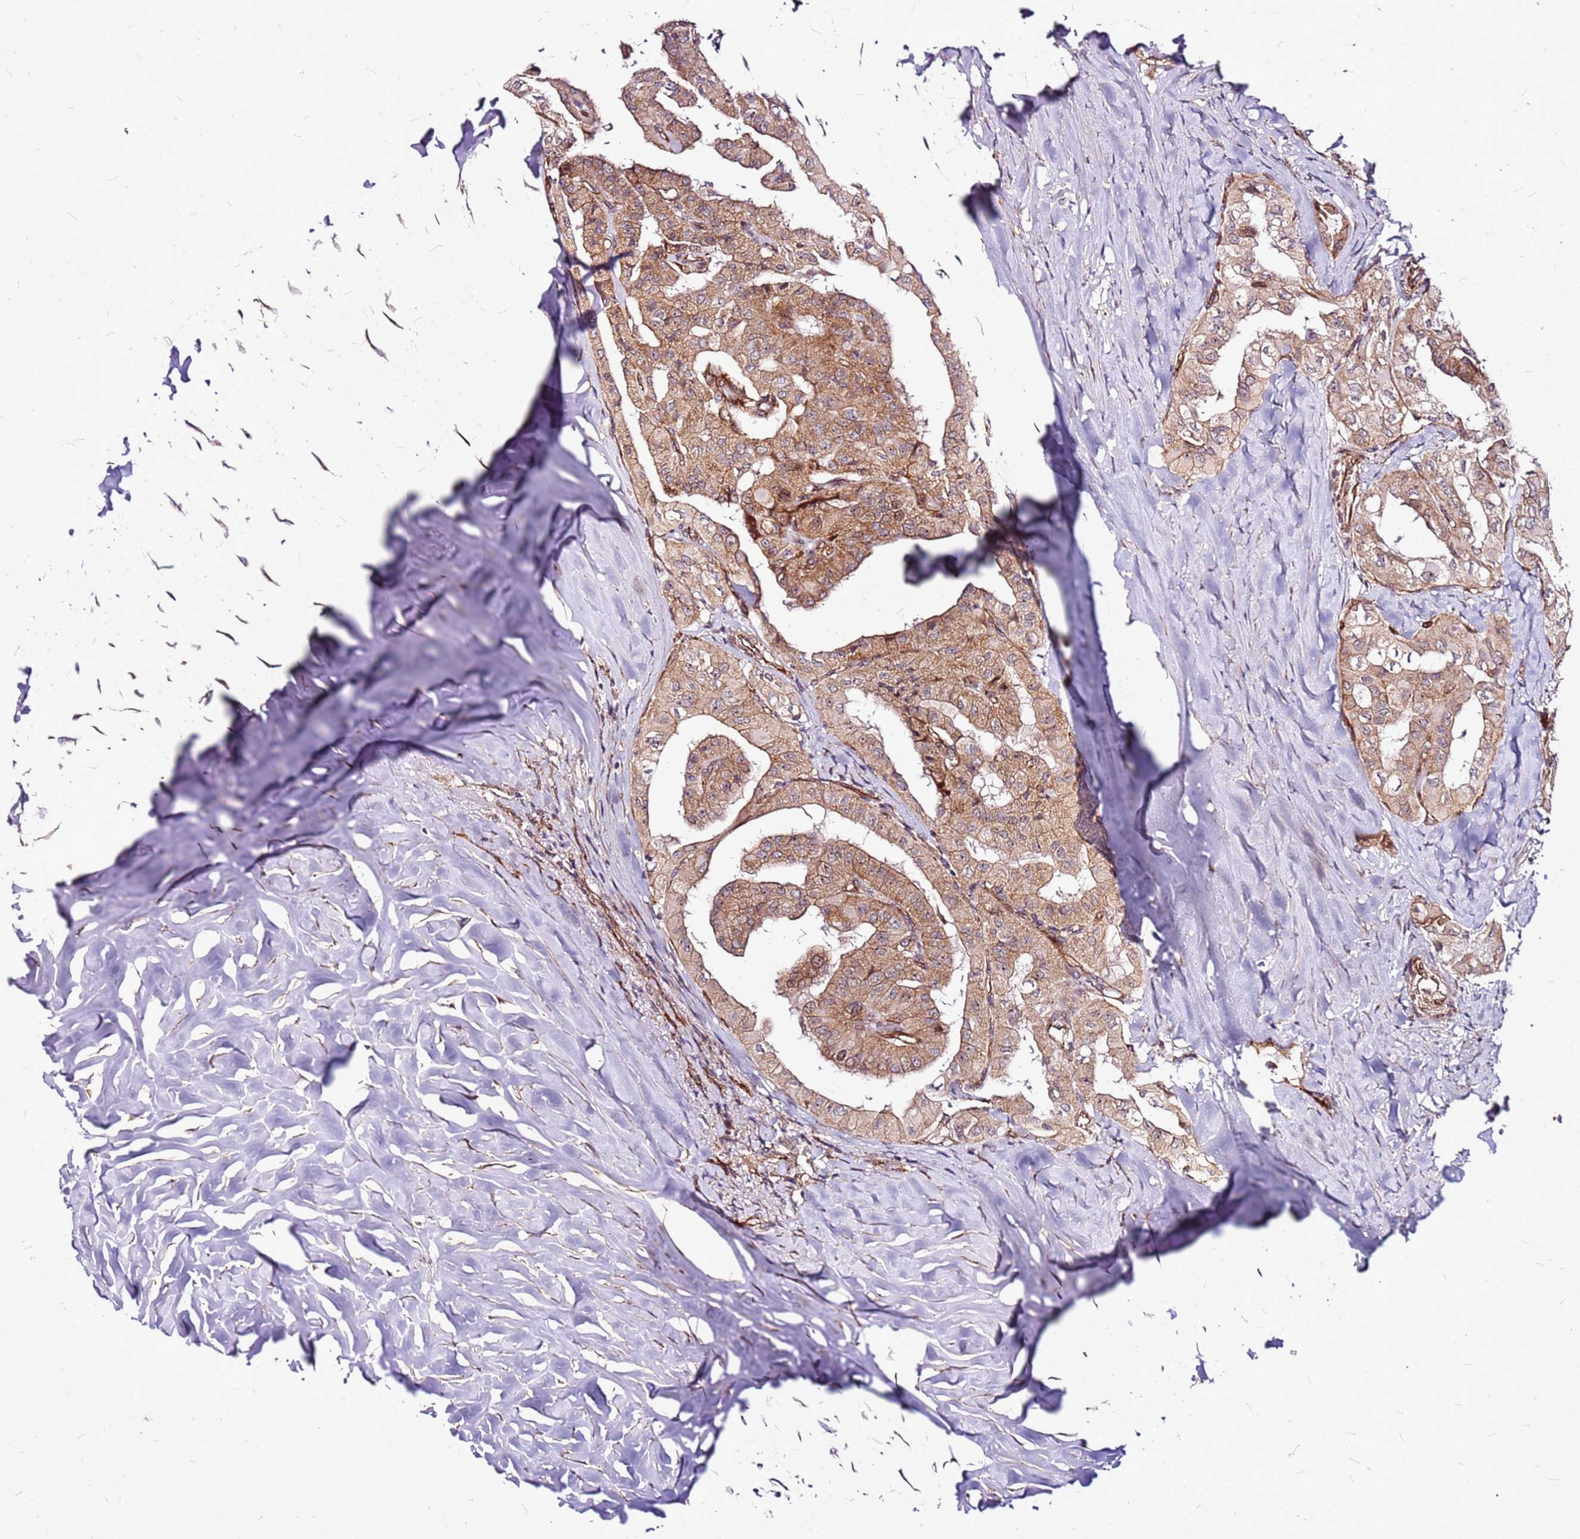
{"staining": {"intensity": "moderate", "quantity": ">75%", "location": "cytoplasmic/membranous"}, "tissue": "thyroid cancer", "cell_type": "Tumor cells", "image_type": "cancer", "snomed": [{"axis": "morphology", "description": "Papillary adenocarcinoma, NOS"}, {"axis": "topography", "description": "Thyroid gland"}], "caption": "Tumor cells show moderate cytoplasmic/membranous positivity in approximately >75% of cells in papillary adenocarcinoma (thyroid).", "gene": "TOPAZ1", "patient": {"sex": "female", "age": 59}}